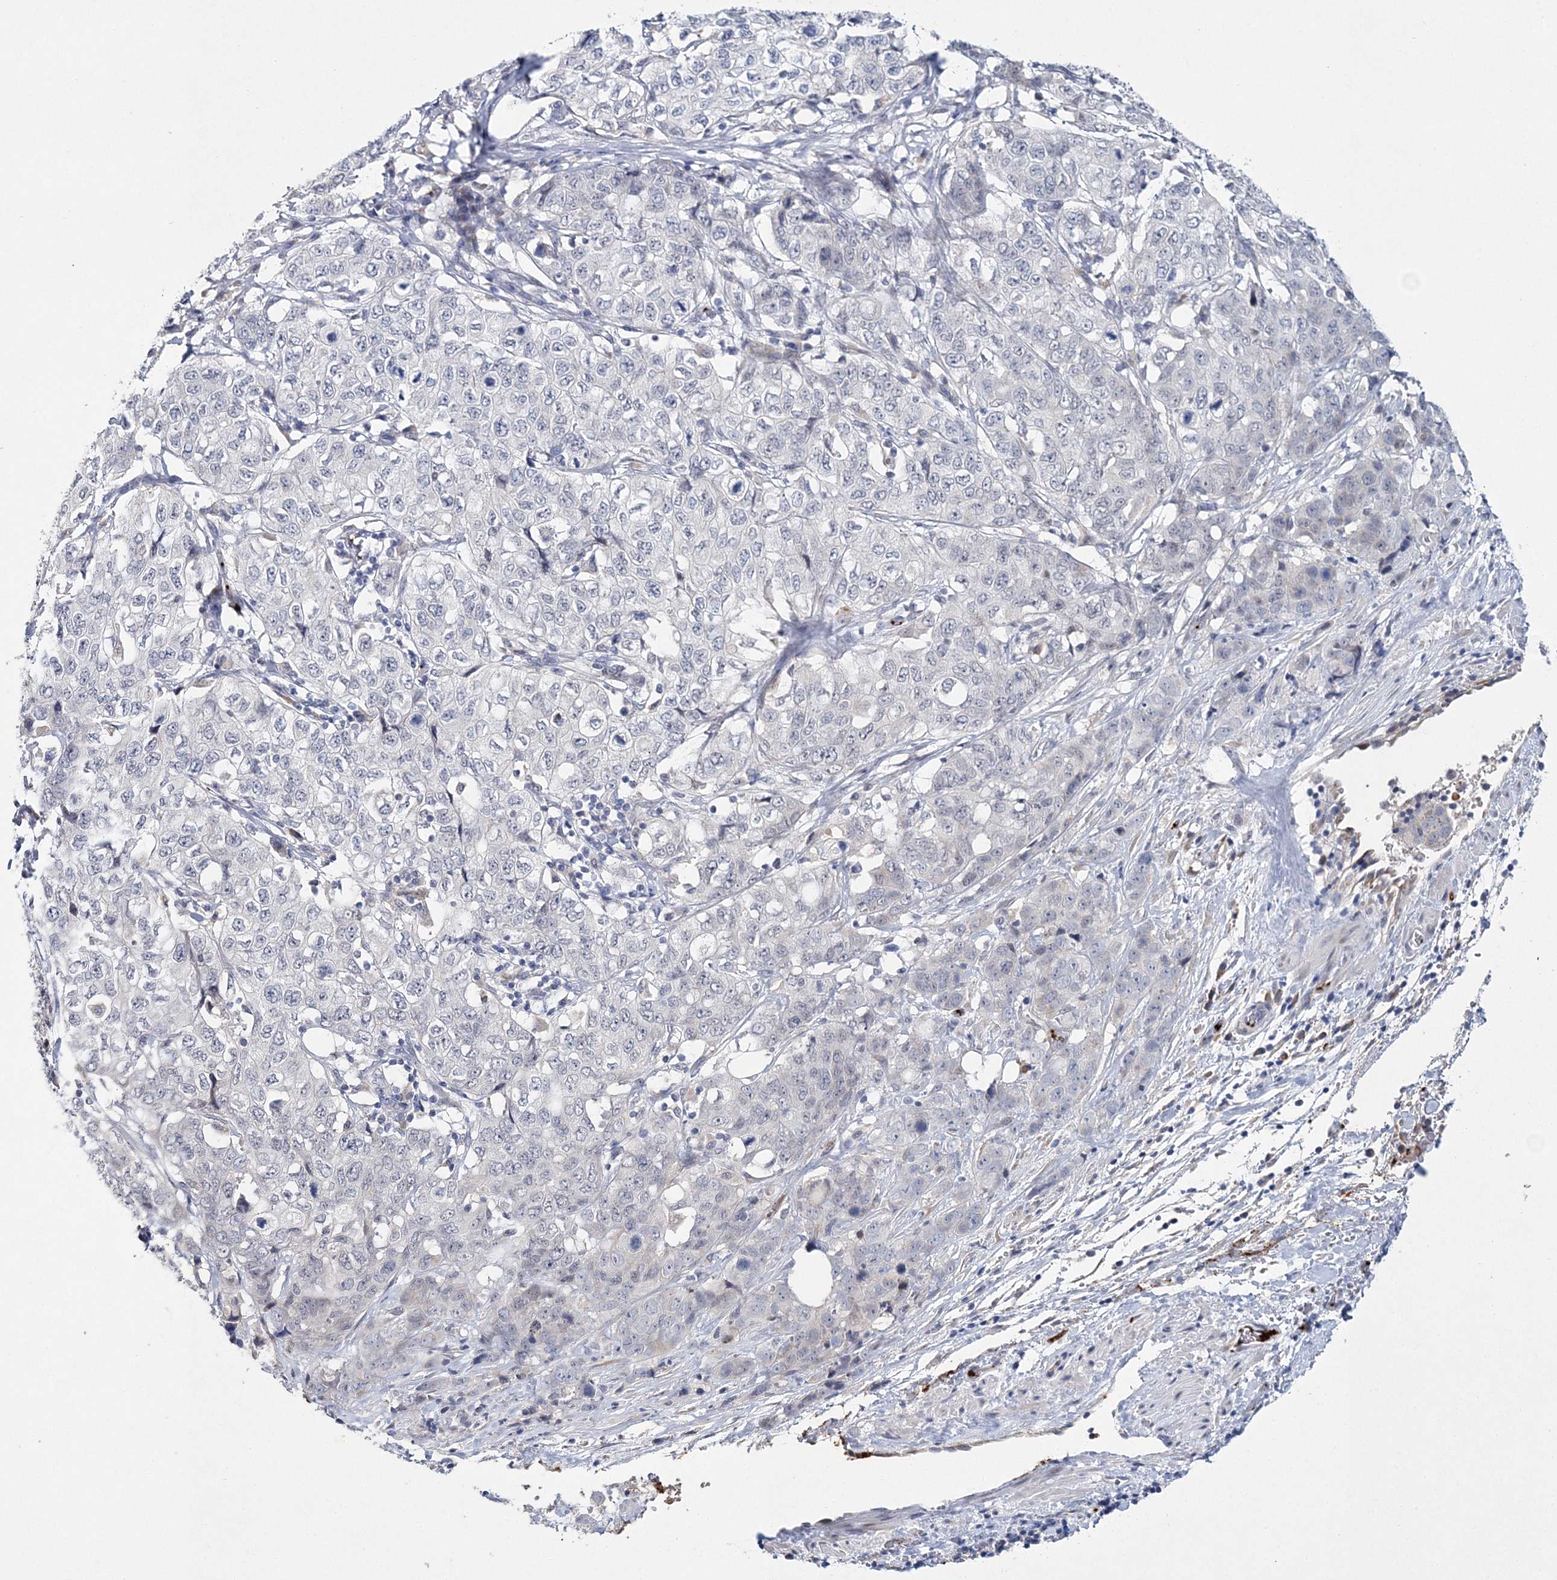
{"staining": {"intensity": "negative", "quantity": "none", "location": "none"}, "tissue": "stomach cancer", "cell_type": "Tumor cells", "image_type": "cancer", "snomed": [{"axis": "morphology", "description": "Adenocarcinoma, NOS"}, {"axis": "topography", "description": "Stomach"}], "caption": "Protein analysis of stomach adenocarcinoma exhibits no significant expression in tumor cells. The staining is performed using DAB (3,3'-diaminobenzidine) brown chromogen with nuclei counter-stained in using hematoxylin.", "gene": "MYOZ2", "patient": {"sex": "male", "age": 48}}